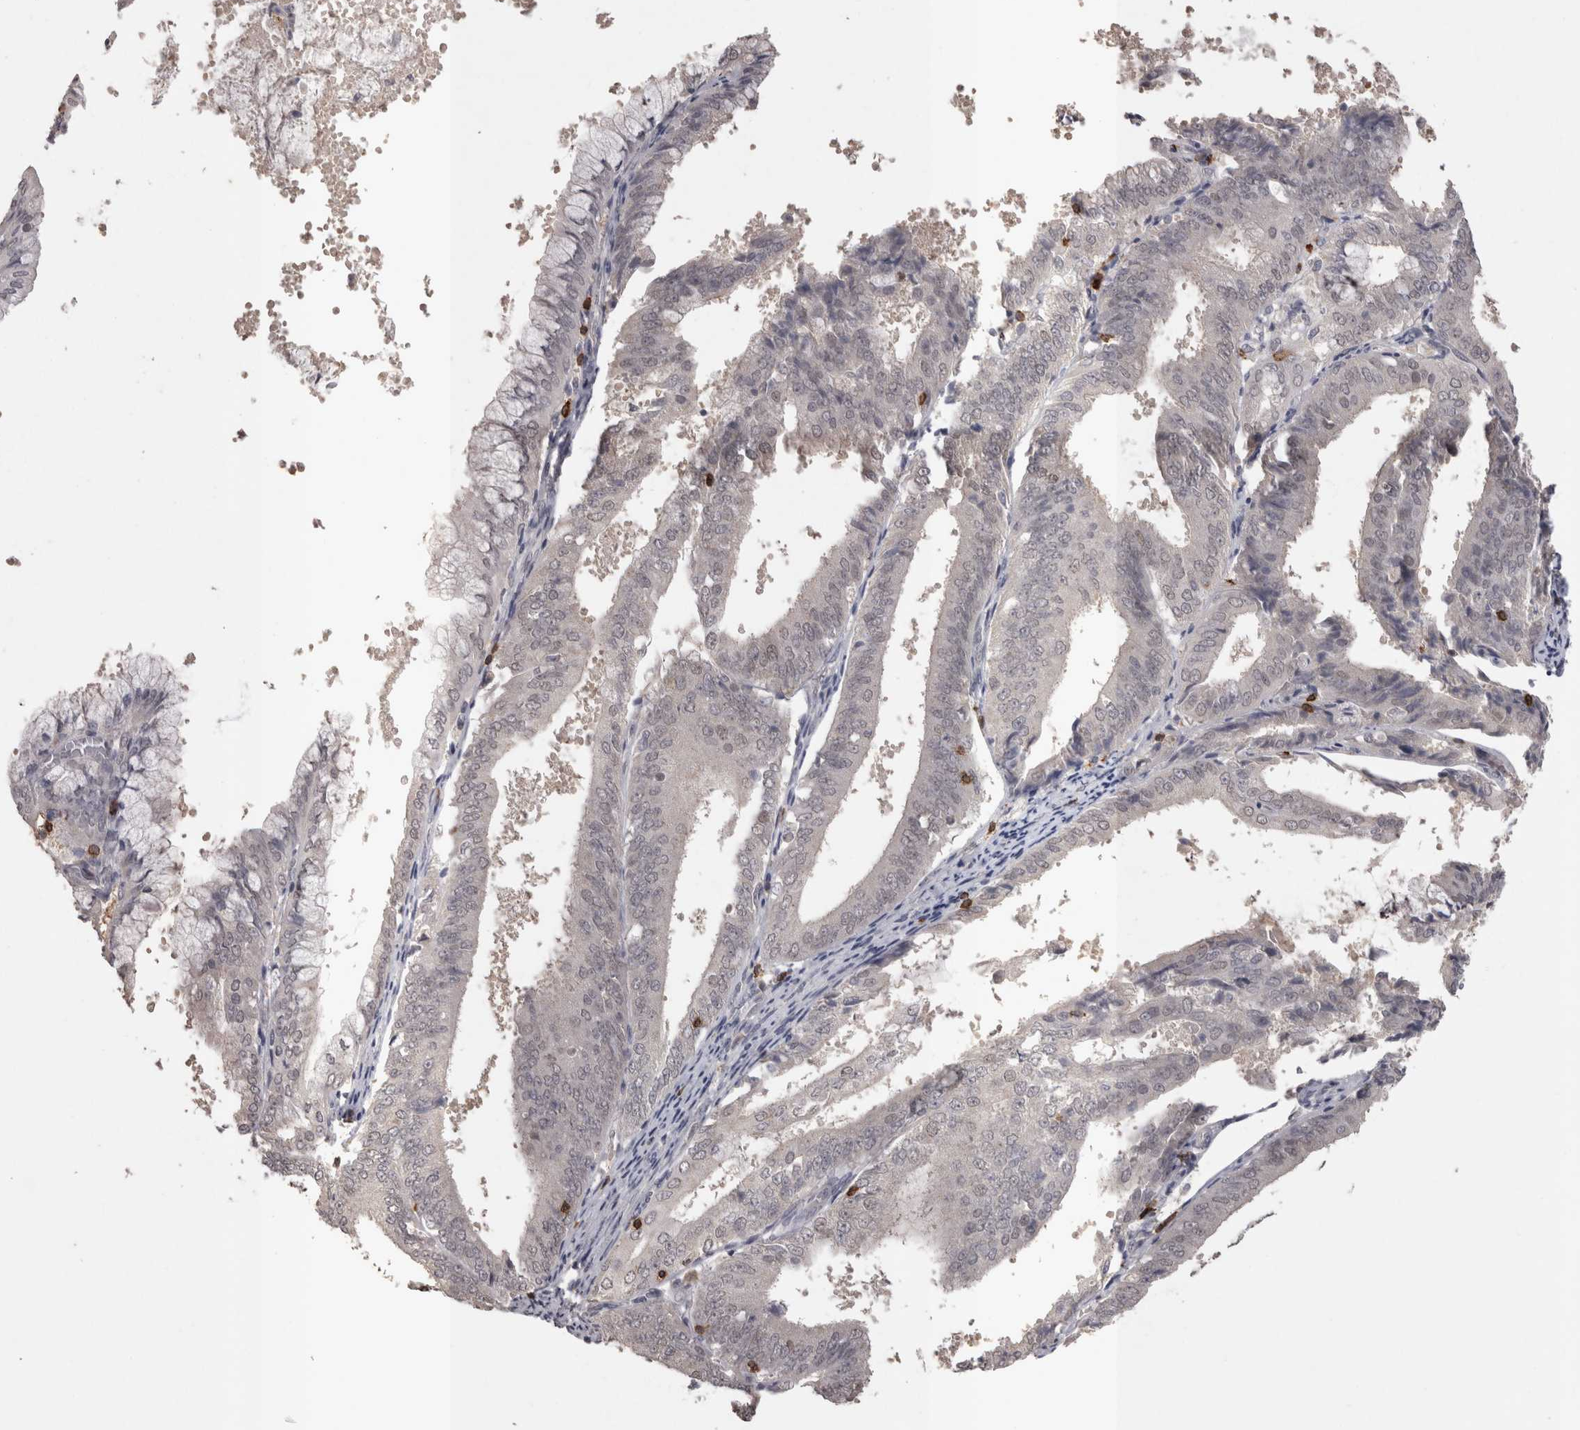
{"staining": {"intensity": "negative", "quantity": "none", "location": "none"}, "tissue": "endometrial cancer", "cell_type": "Tumor cells", "image_type": "cancer", "snomed": [{"axis": "morphology", "description": "Adenocarcinoma, NOS"}, {"axis": "topography", "description": "Endometrium"}], "caption": "DAB immunohistochemical staining of adenocarcinoma (endometrial) exhibits no significant staining in tumor cells.", "gene": "SKAP1", "patient": {"sex": "female", "age": 63}}